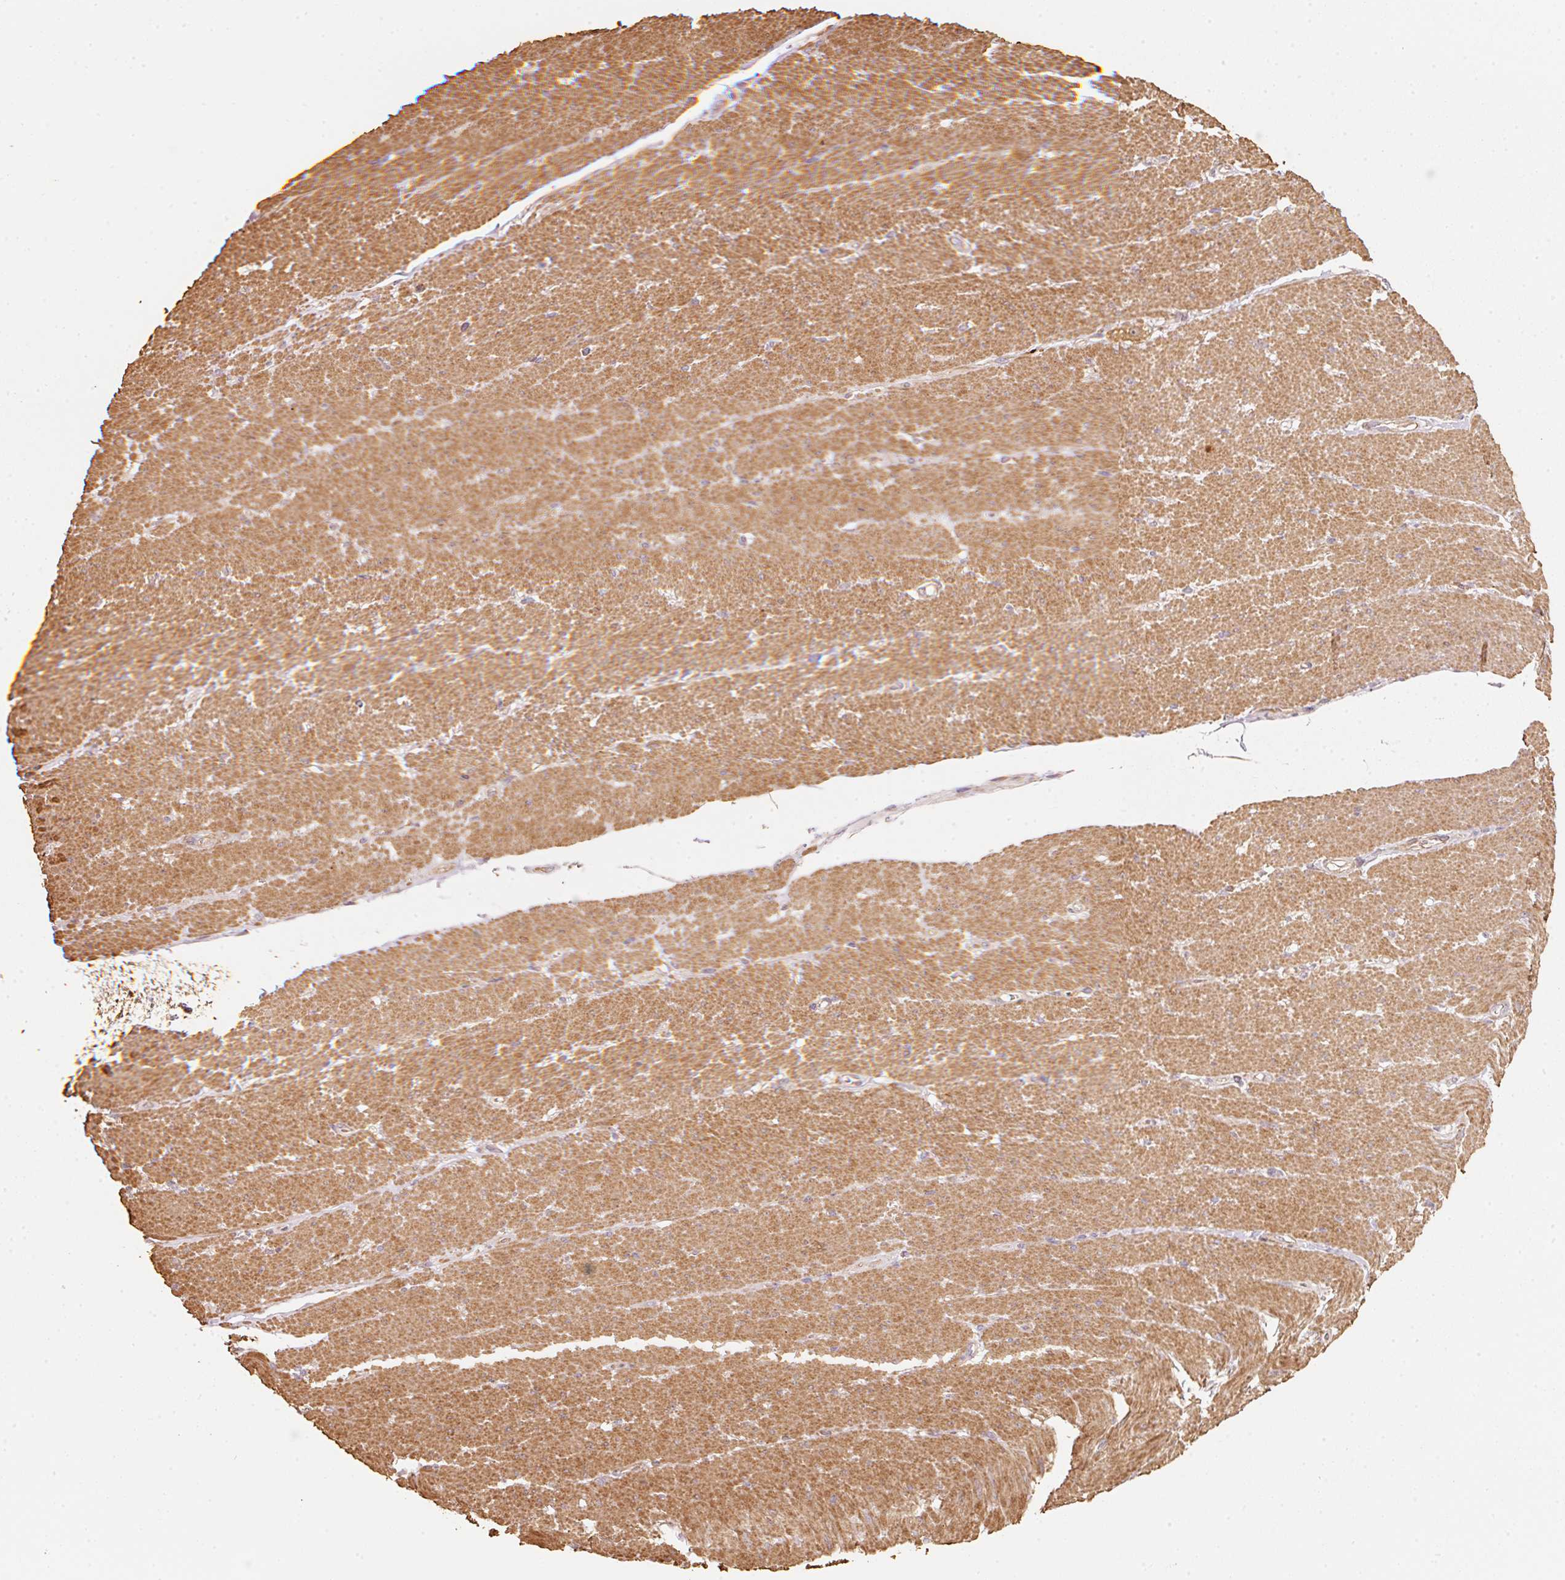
{"staining": {"intensity": "moderate", "quantity": ">75%", "location": "cytoplasmic/membranous"}, "tissue": "smooth muscle", "cell_type": "Smooth muscle cells", "image_type": "normal", "snomed": [{"axis": "morphology", "description": "Normal tissue, NOS"}, {"axis": "topography", "description": "Smooth muscle"}, {"axis": "topography", "description": "Rectum"}], "caption": "This photomicrograph exhibits normal smooth muscle stained with immunohistochemistry to label a protein in brown. The cytoplasmic/membranous of smooth muscle cells show moderate positivity for the protein. Nuclei are counter-stained blue.", "gene": "CEP95", "patient": {"sex": "male", "age": 53}}